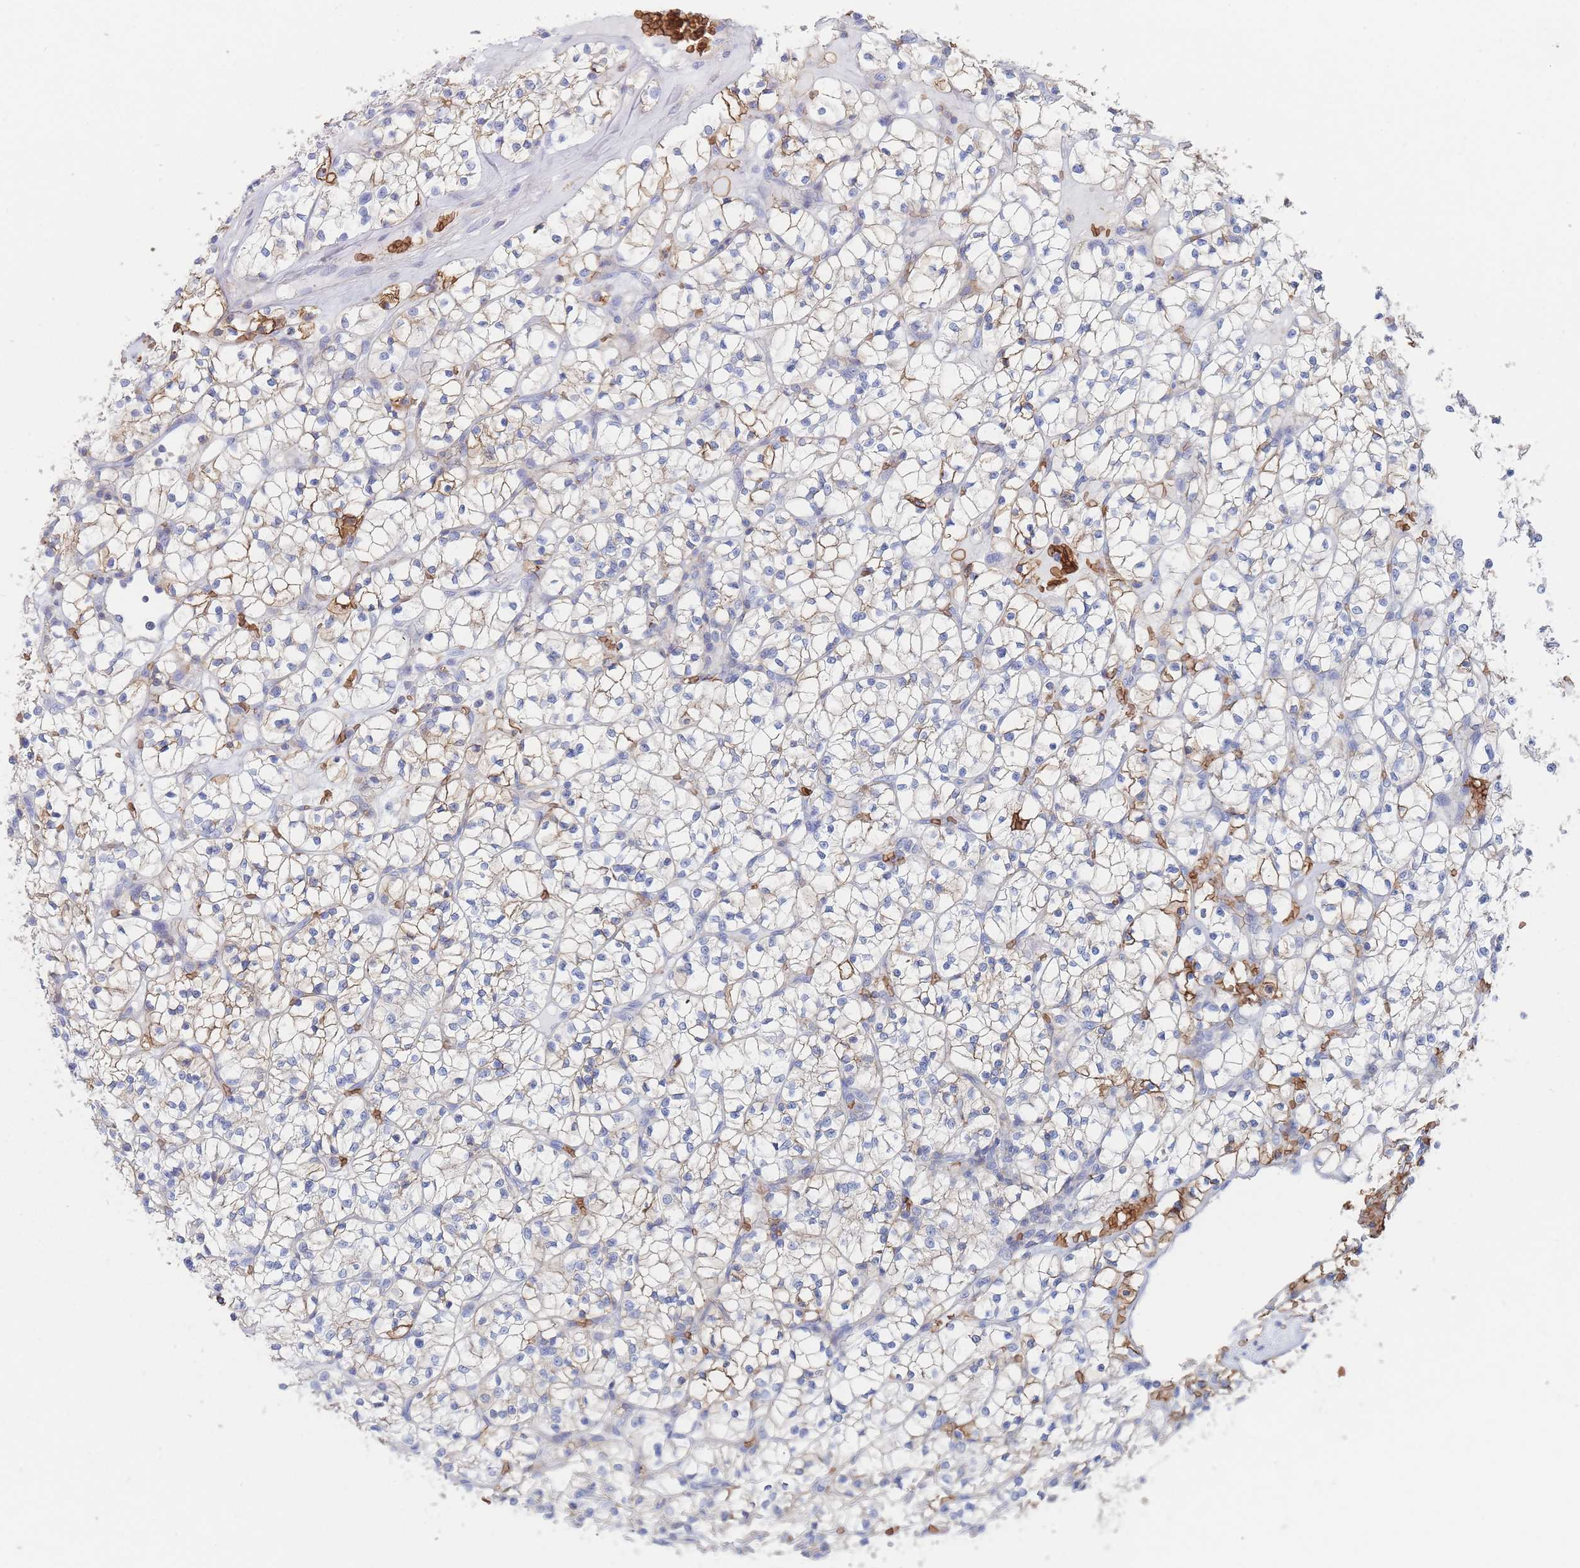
{"staining": {"intensity": "moderate", "quantity": "<25%", "location": "cytoplasmic/membranous"}, "tissue": "renal cancer", "cell_type": "Tumor cells", "image_type": "cancer", "snomed": [{"axis": "morphology", "description": "Adenocarcinoma, NOS"}, {"axis": "topography", "description": "Kidney"}], "caption": "Protein expression analysis of human renal cancer (adenocarcinoma) reveals moderate cytoplasmic/membranous expression in approximately <25% of tumor cells.", "gene": "SLC2A1", "patient": {"sex": "female", "age": 64}}